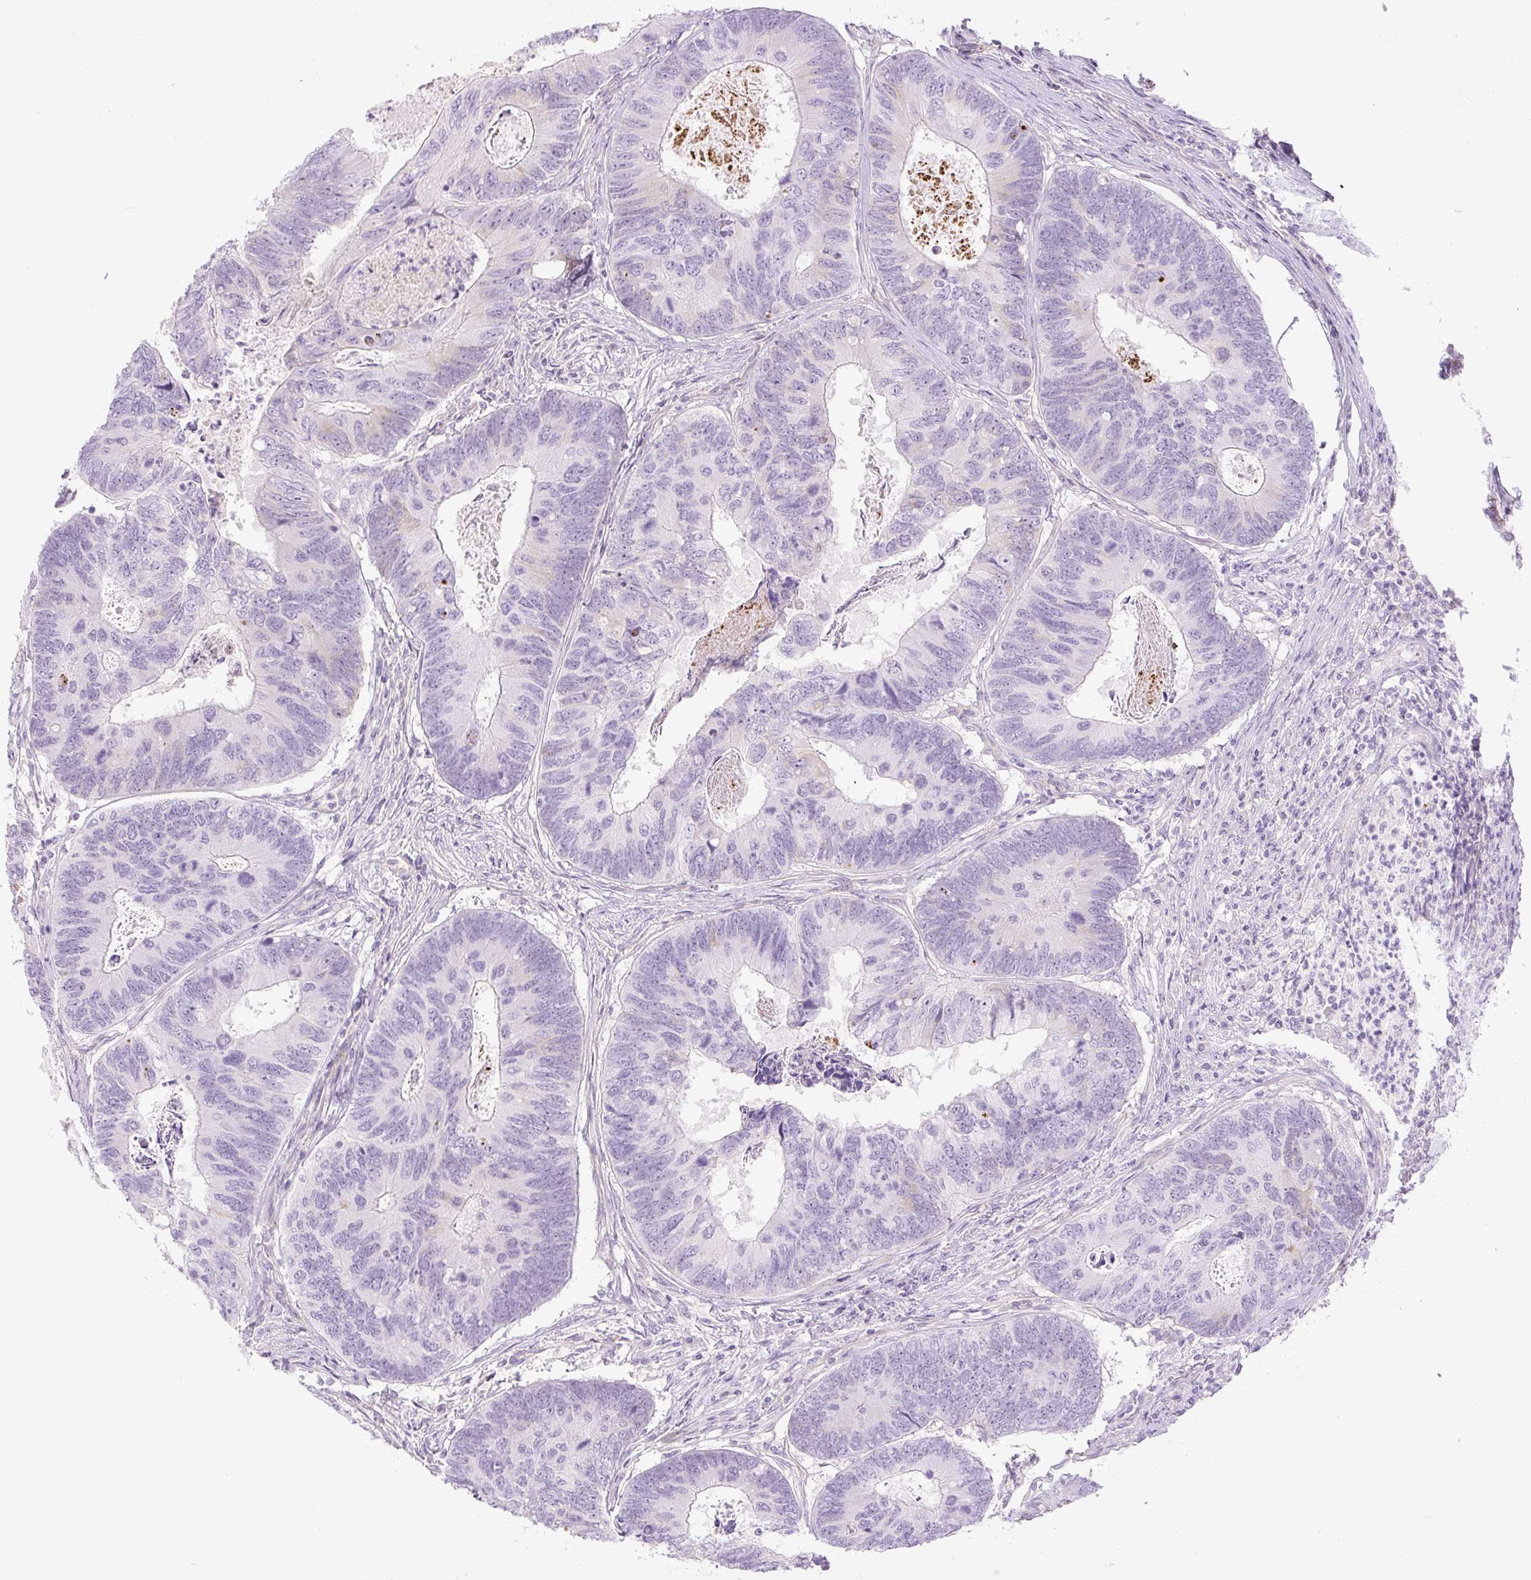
{"staining": {"intensity": "negative", "quantity": "none", "location": "none"}, "tissue": "colorectal cancer", "cell_type": "Tumor cells", "image_type": "cancer", "snomed": [{"axis": "morphology", "description": "Adenocarcinoma, NOS"}, {"axis": "topography", "description": "Colon"}], "caption": "The immunohistochemistry (IHC) image has no significant positivity in tumor cells of adenocarcinoma (colorectal) tissue.", "gene": "MIA2", "patient": {"sex": "female", "age": 67}}